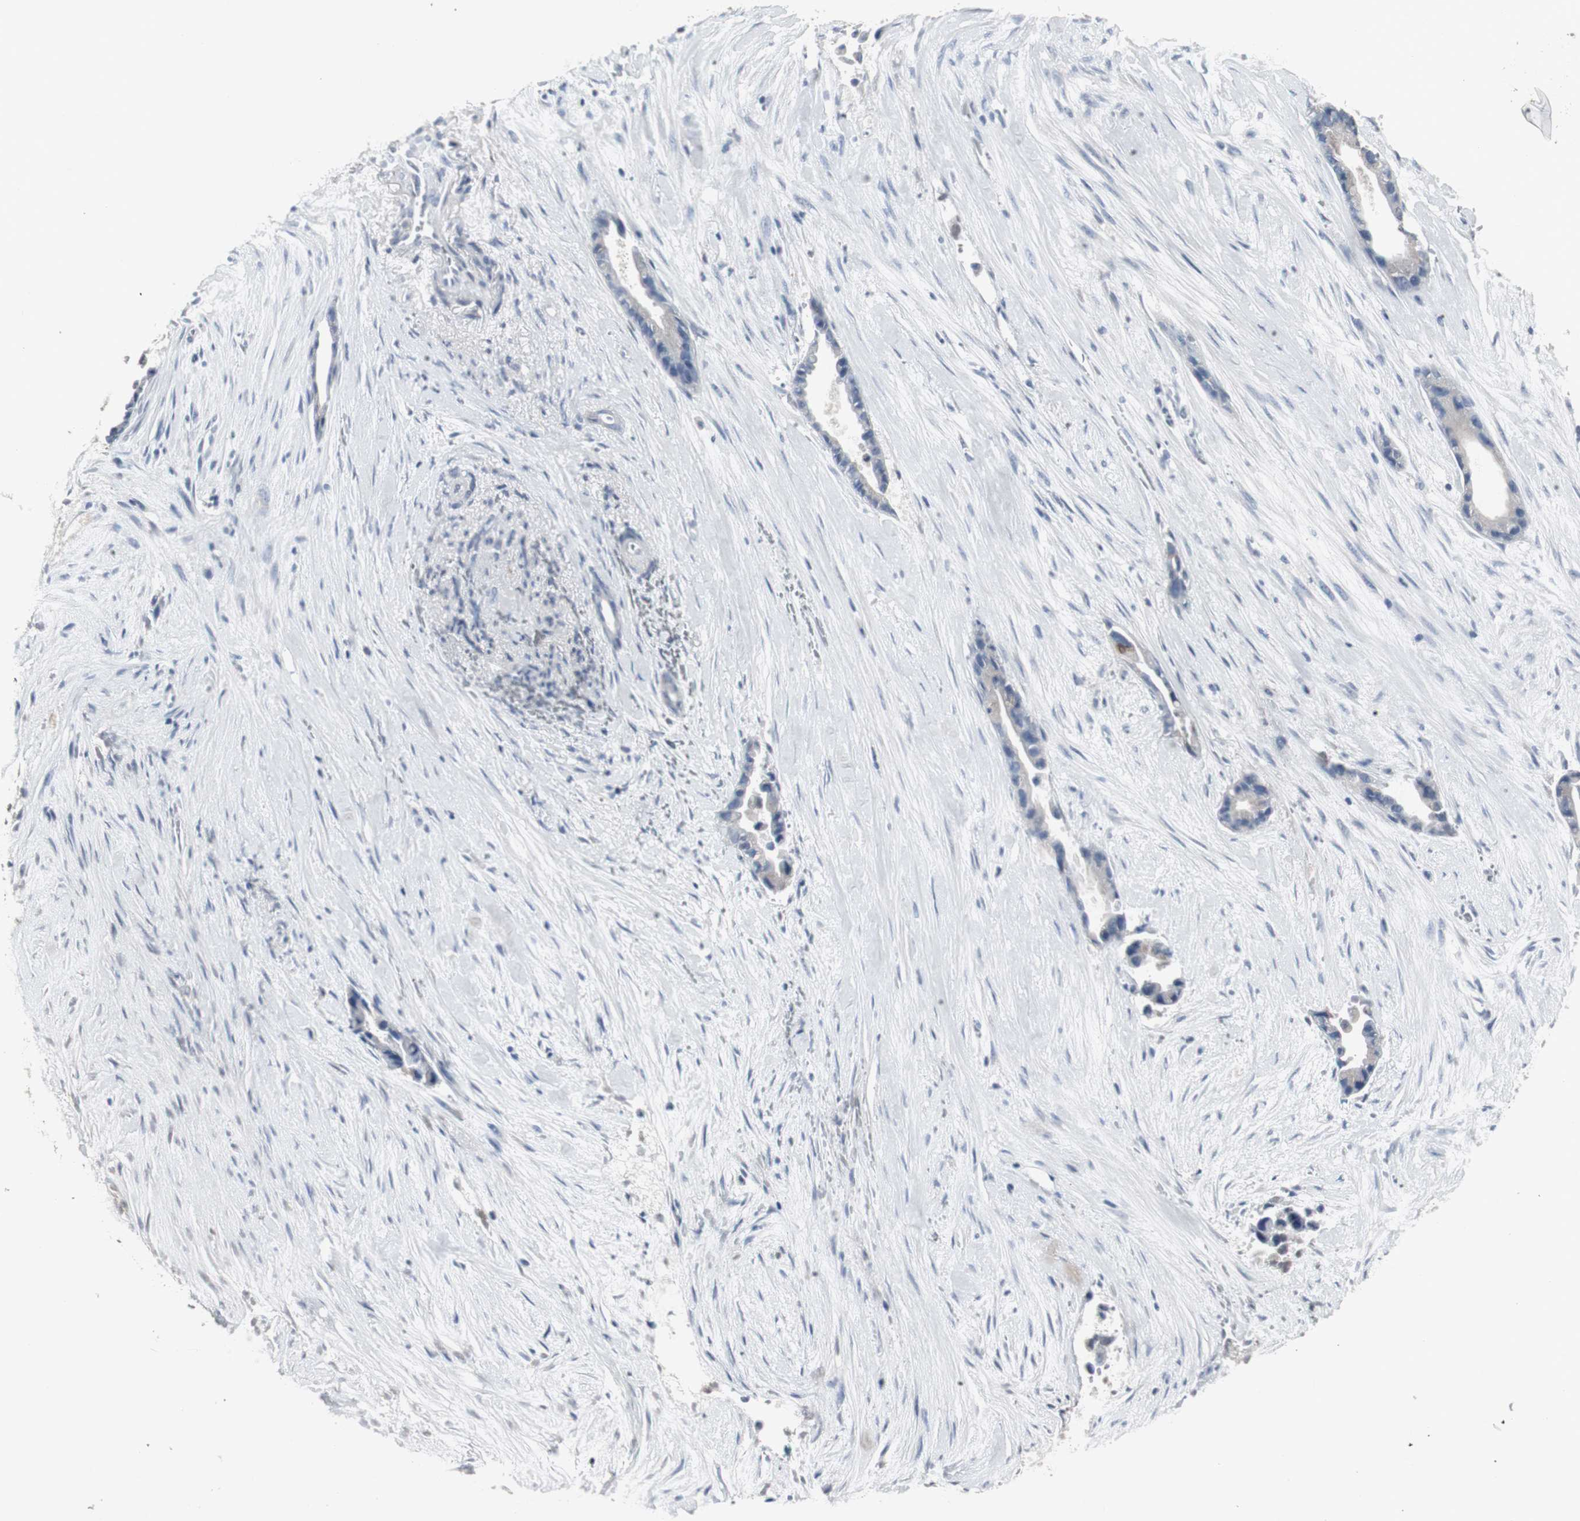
{"staining": {"intensity": "negative", "quantity": "none", "location": "none"}, "tissue": "liver cancer", "cell_type": "Tumor cells", "image_type": "cancer", "snomed": [{"axis": "morphology", "description": "Cholangiocarcinoma"}, {"axis": "topography", "description": "Liver"}], "caption": "Human liver cancer (cholangiocarcinoma) stained for a protein using IHC reveals no expression in tumor cells.", "gene": "ACAA1", "patient": {"sex": "female", "age": 55}}